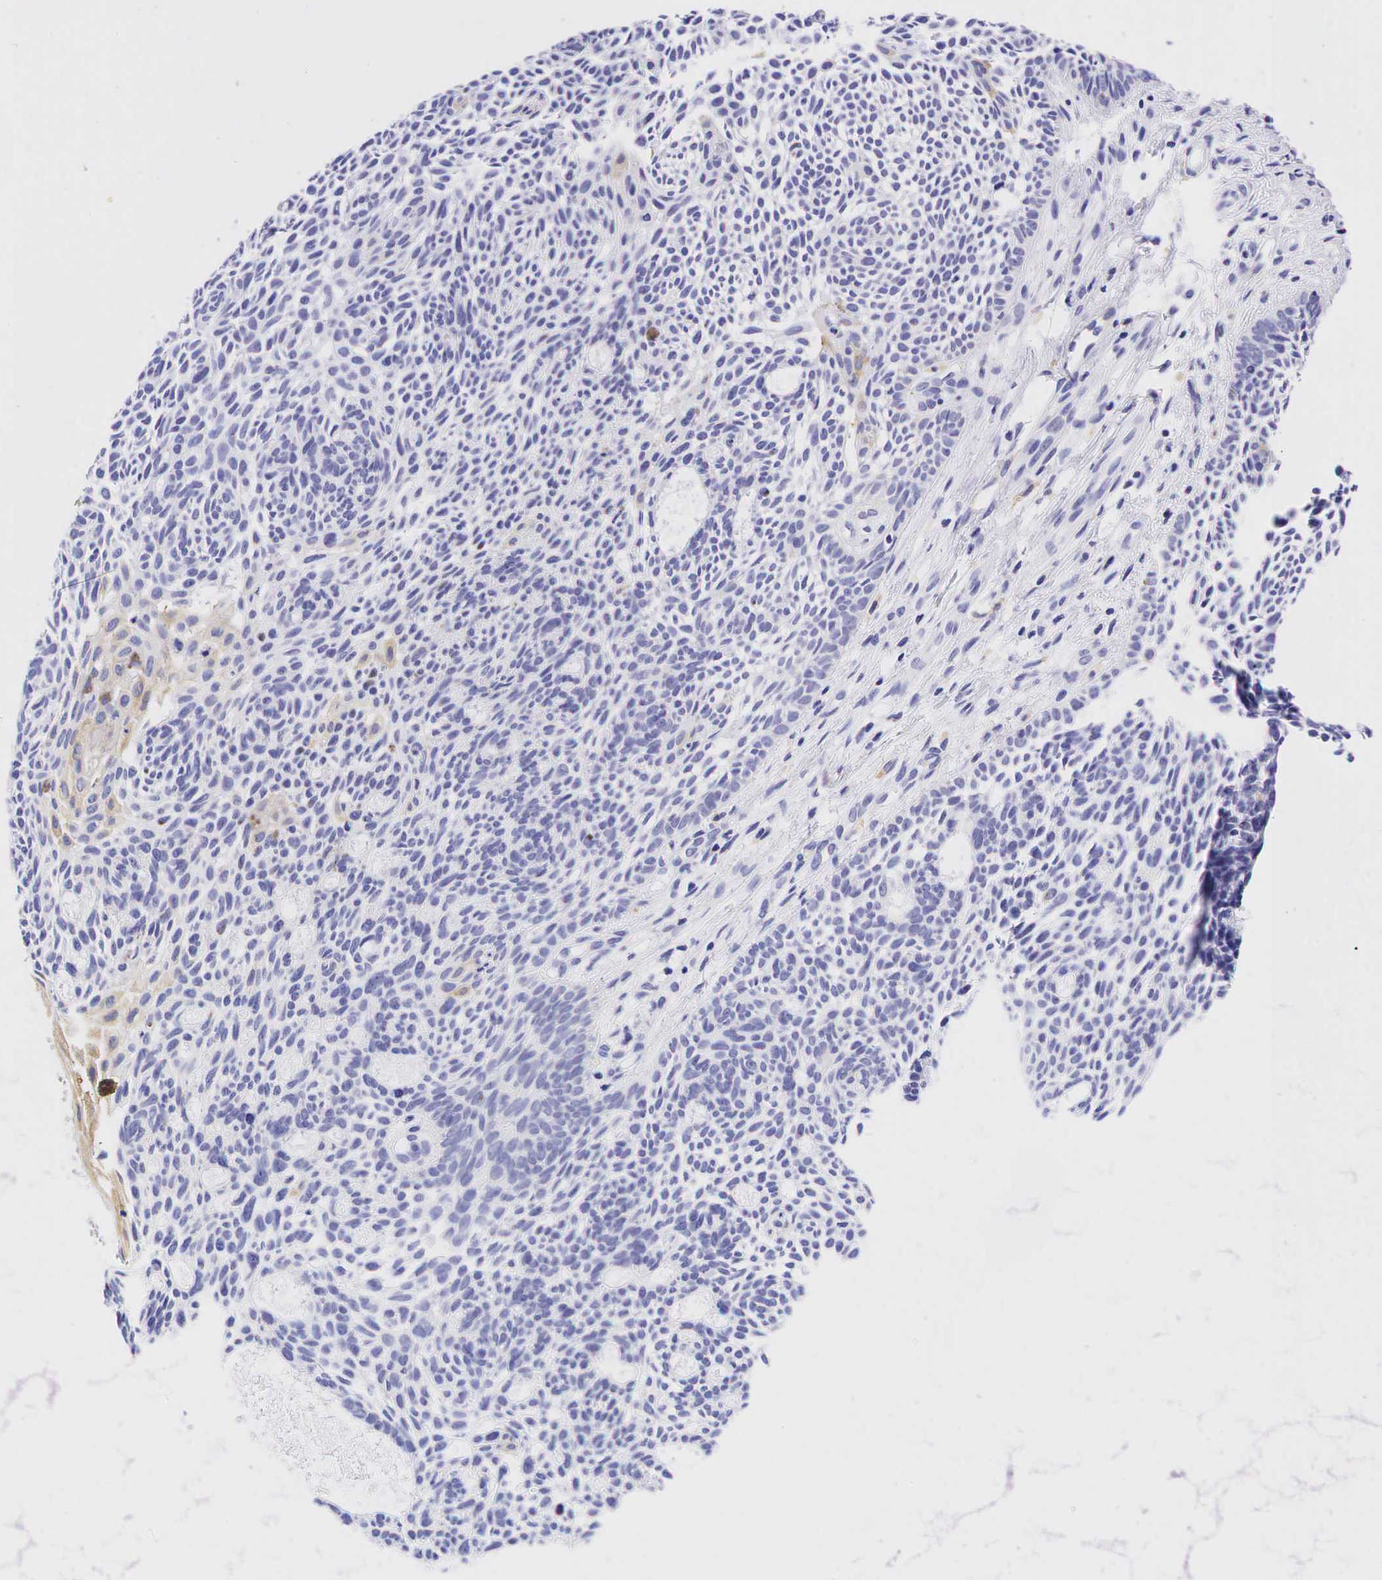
{"staining": {"intensity": "negative", "quantity": "none", "location": "none"}, "tissue": "skin cancer", "cell_type": "Tumor cells", "image_type": "cancer", "snomed": [{"axis": "morphology", "description": "Basal cell carcinoma"}, {"axis": "topography", "description": "Skin"}], "caption": "An immunohistochemistry (IHC) photomicrograph of skin cancer (basal cell carcinoma) is shown. There is no staining in tumor cells of skin cancer (basal cell carcinoma).", "gene": "TNFRSF8", "patient": {"sex": "male", "age": 58}}